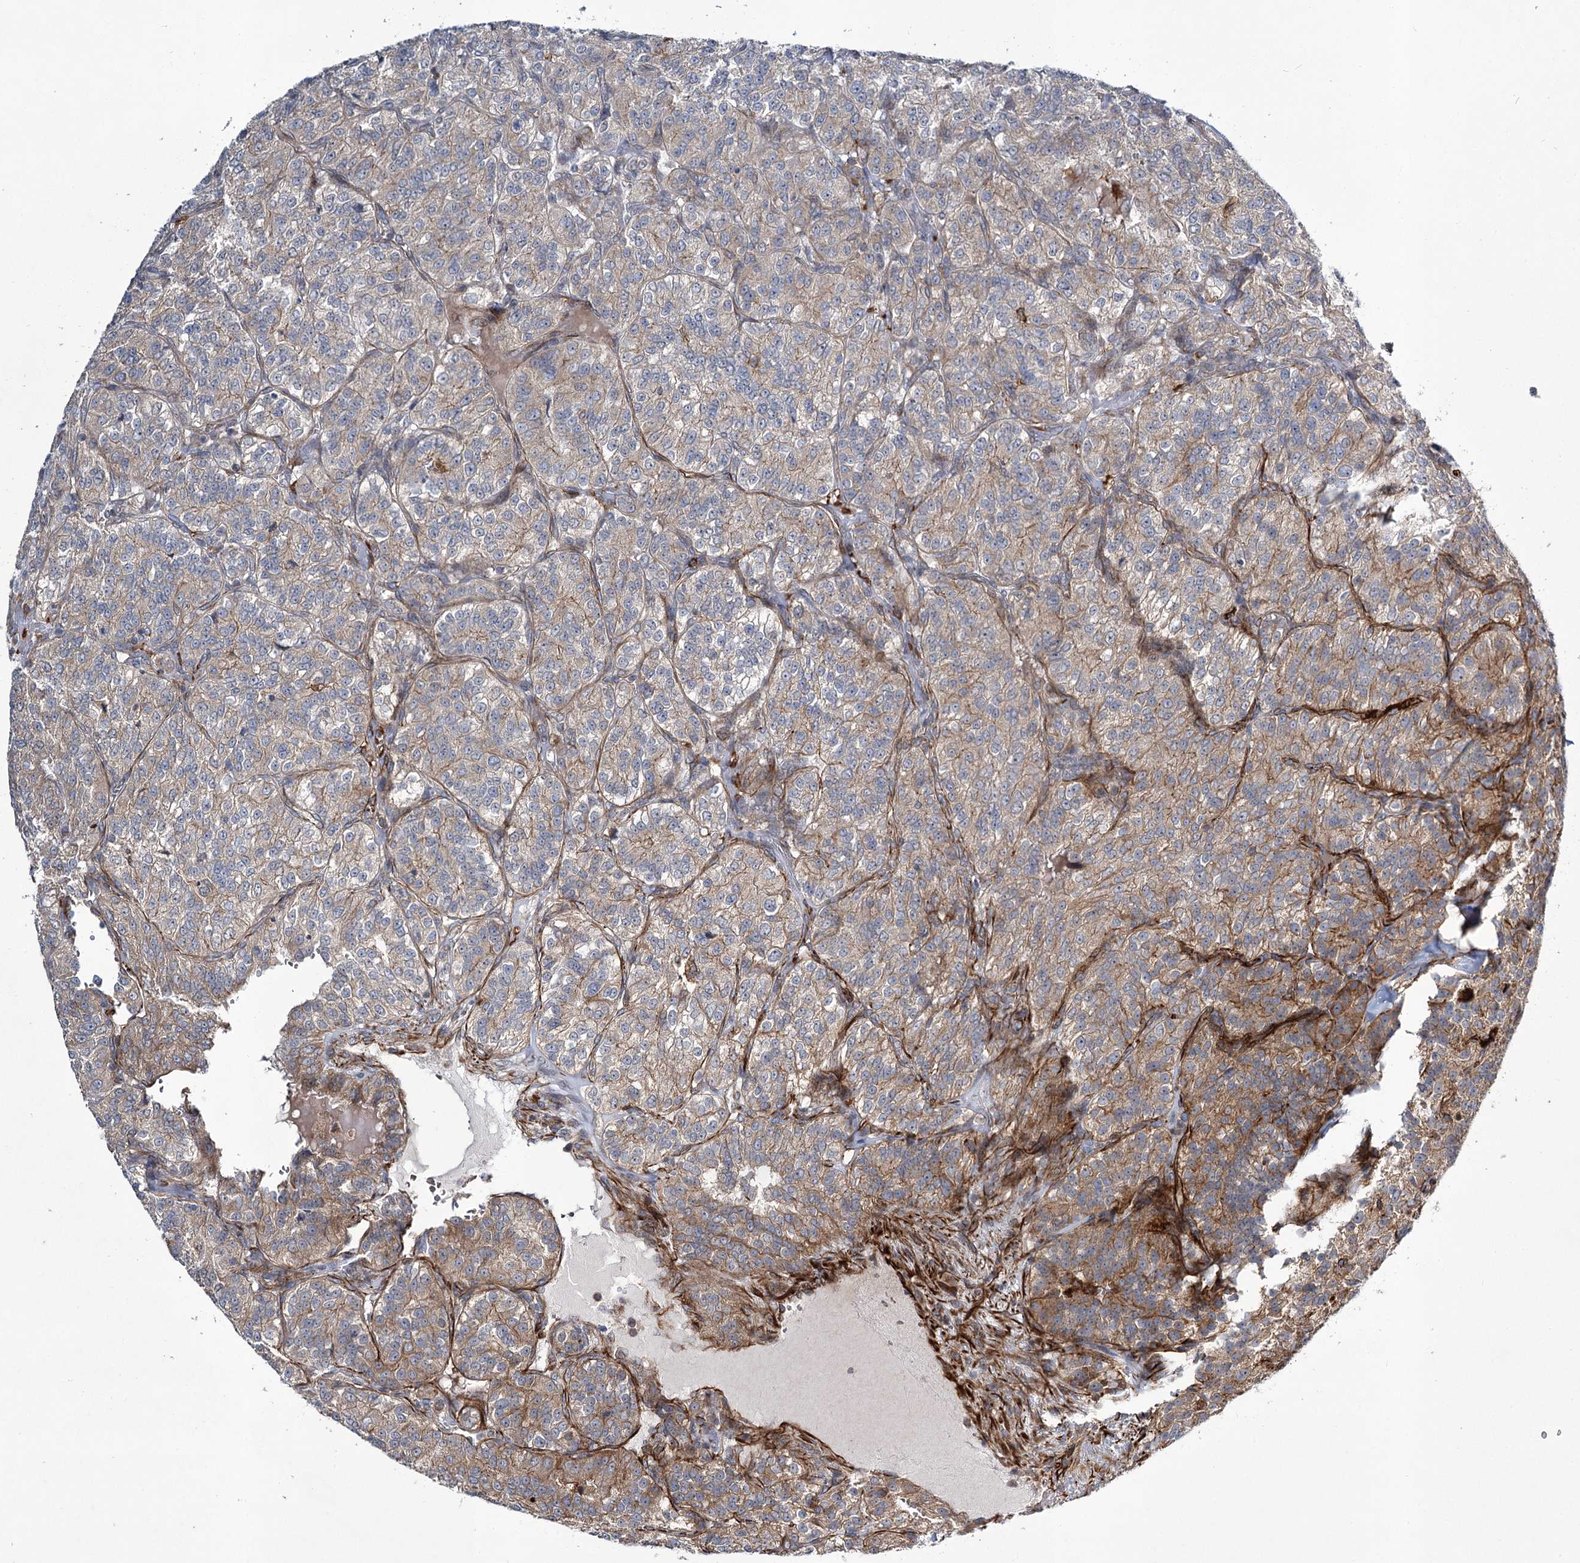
{"staining": {"intensity": "weak", "quantity": "25%-75%", "location": "cytoplasmic/membranous"}, "tissue": "renal cancer", "cell_type": "Tumor cells", "image_type": "cancer", "snomed": [{"axis": "morphology", "description": "Adenocarcinoma, NOS"}, {"axis": "topography", "description": "Kidney"}], "caption": "Immunohistochemistry (IHC) photomicrograph of neoplastic tissue: adenocarcinoma (renal) stained using IHC demonstrates low levels of weak protein expression localized specifically in the cytoplasmic/membranous of tumor cells, appearing as a cytoplasmic/membranous brown color.", "gene": "DPEP2", "patient": {"sex": "female", "age": 63}}